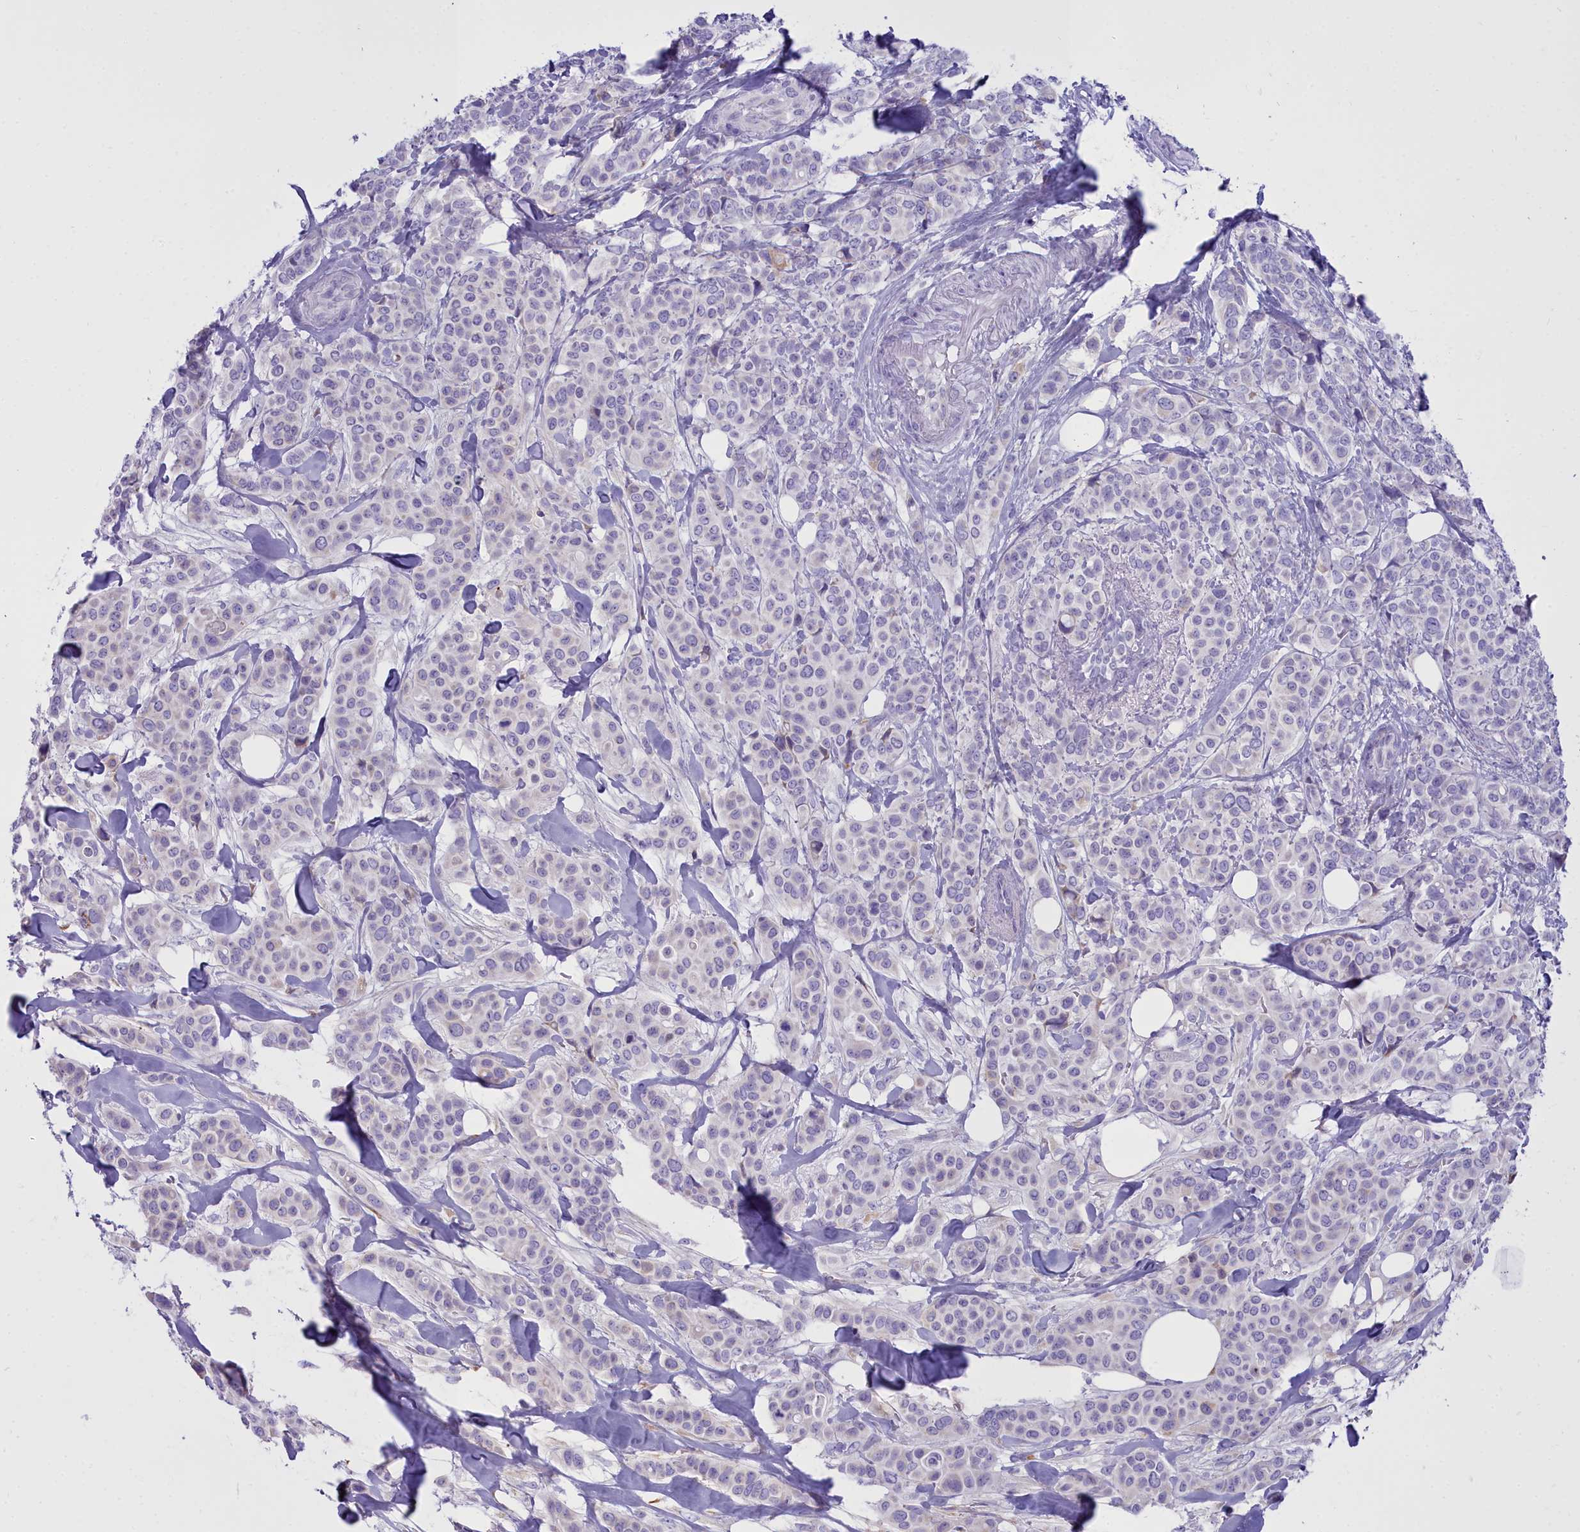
{"staining": {"intensity": "negative", "quantity": "none", "location": "none"}, "tissue": "breast cancer", "cell_type": "Tumor cells", "image_type": "cancer", "snomed": [{"axis": "morphology", "description": "Lobular carcinoma"}, {"axis": "topography", "description": "Breast"}], "caption": "This is an immunohistochemistry image of human lobular carcinoma (breast). There is no expression in tumor cells.", "gene": "CD5", "patient": {"sex": "female", "age": 51}}